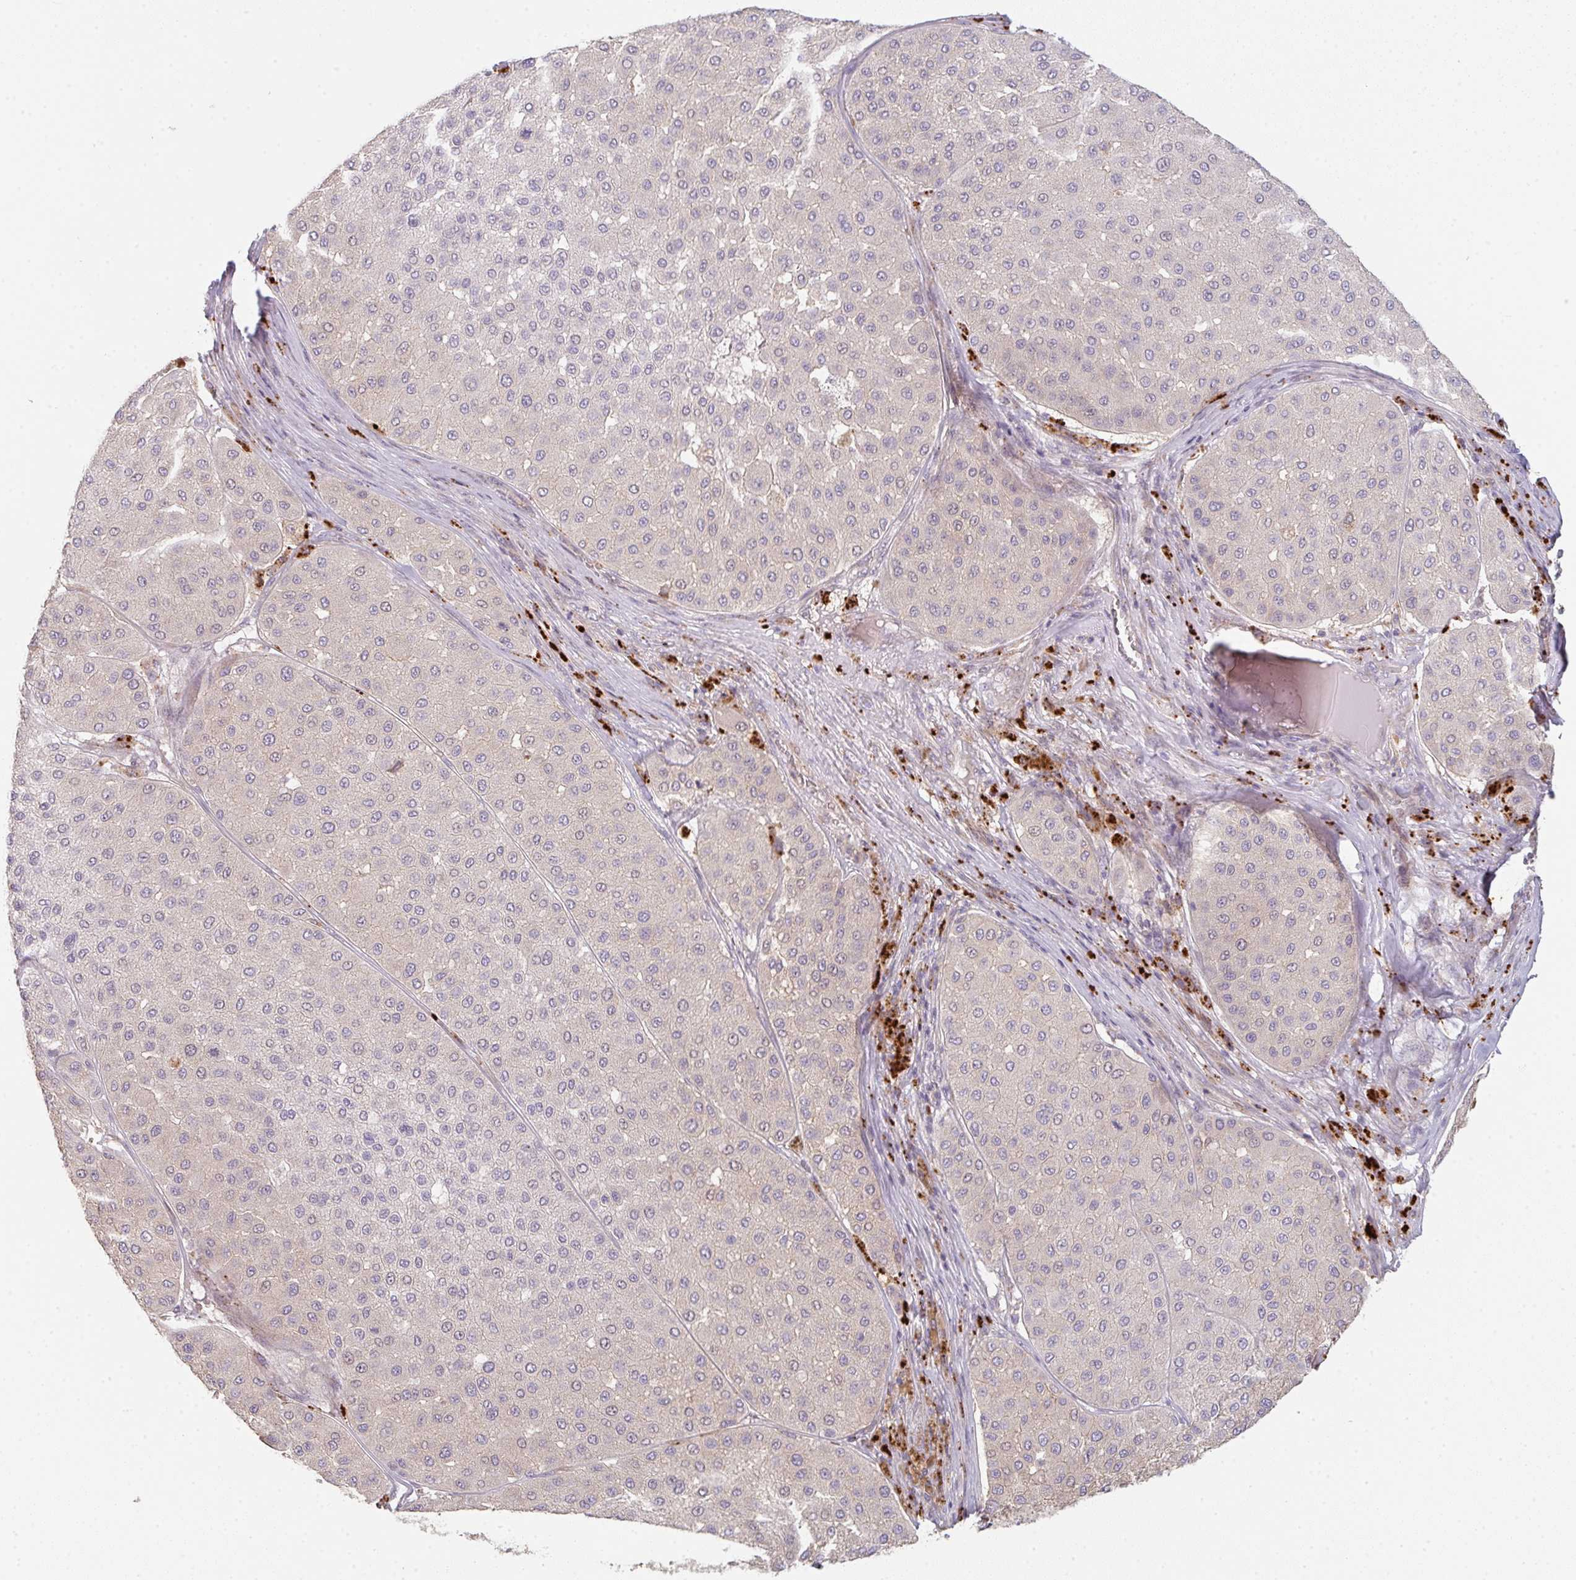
{"staining": {"intensity": "negative", "quantity": "none", "location": "none"}, "tissue": "melanoma", "cell_type": "Tumor cells", "image_type": "cancer", "snomed": [{"axis": "morphology", "description": "Malignant melanoma, Metastatic site"}, {"axis": "topography", "description": "Smooth muscle"}], "caption": "Micrograph shows no significant protein staining in tumor cells of malignant melanoma (metastatic site). (DAB immunohistochemistry (IHC) visualized using brightfield microscopy, high magnification).", "gene": "TMEM237", "patient": {"sex": "male", "age": 41}}